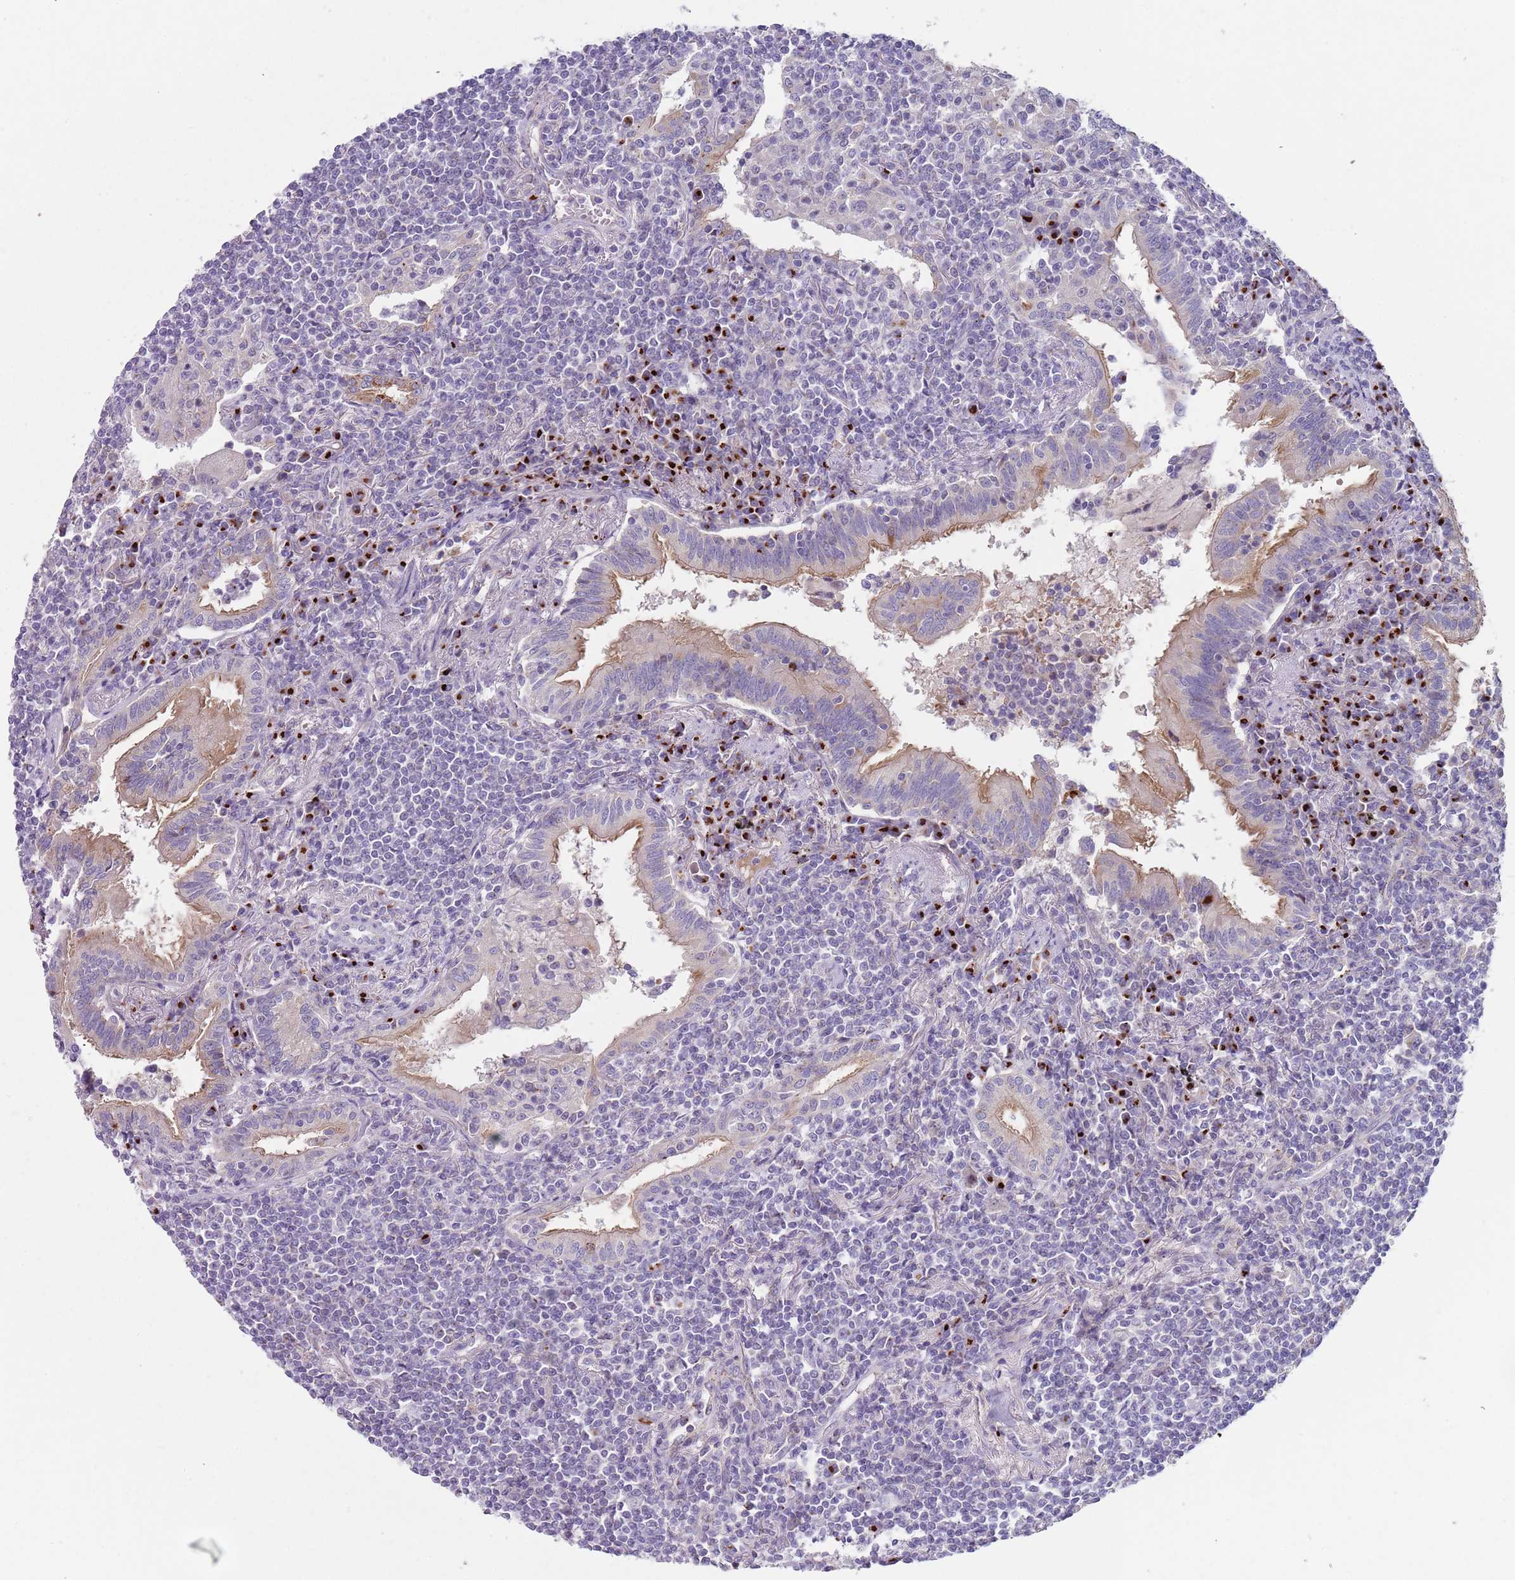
{"staining": {"intensity": "negative", "quantity": "none", "location": "none"}, "tissue": "lymphoma", "cell_type": "Tumor cells", "image_type": "cancer", "snomed": [{"axis": "morphology", "description": "Malignant lymphoma, non-Hodgkin's type, Low grade"}, {"axis": "topography", "description": "Lung"}], "caption": "There is no significant staining in tumor cells of lymphoma.", "gene": "C2CD3", "patient": {"sex": "female", "age": 71}}